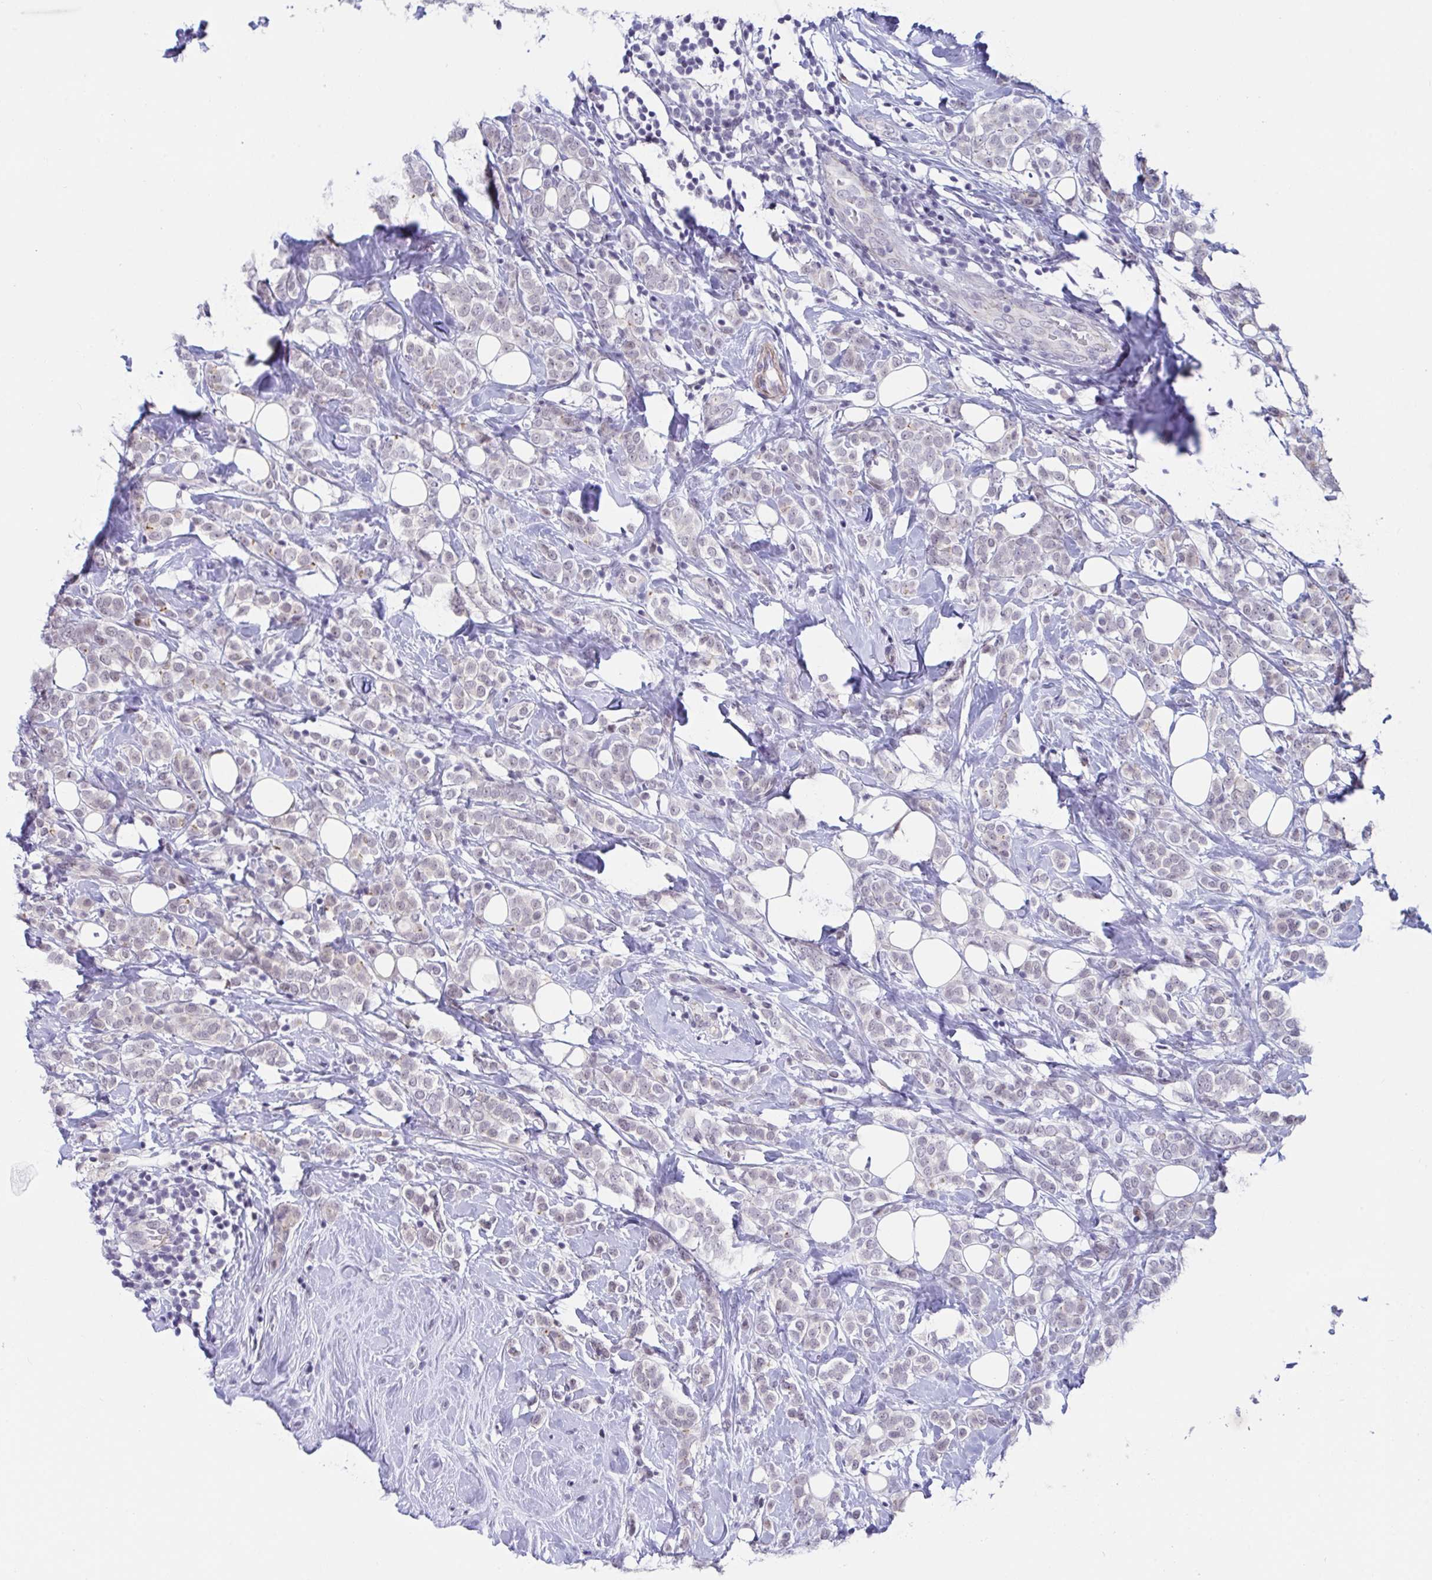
{"staining": {"intensity": "negative", "quantity": "none", "location": "none"}, "tissue": "breast cancer", "cell_type": "Tumor cells", "image_type": "cancer", "snomed": [{"axis": "morphology", "description": "Lobular carcinoma"}, {"axis": "topography", "description": "Breast"}], "caption": "This is an immunohistochemistry (IHC) histopathology image of human breast cancer (lobular carcinoma). There is no positivity in tumor cells.", "gene": "WDR72", "patient": {"sex": "female", "age": 49}}